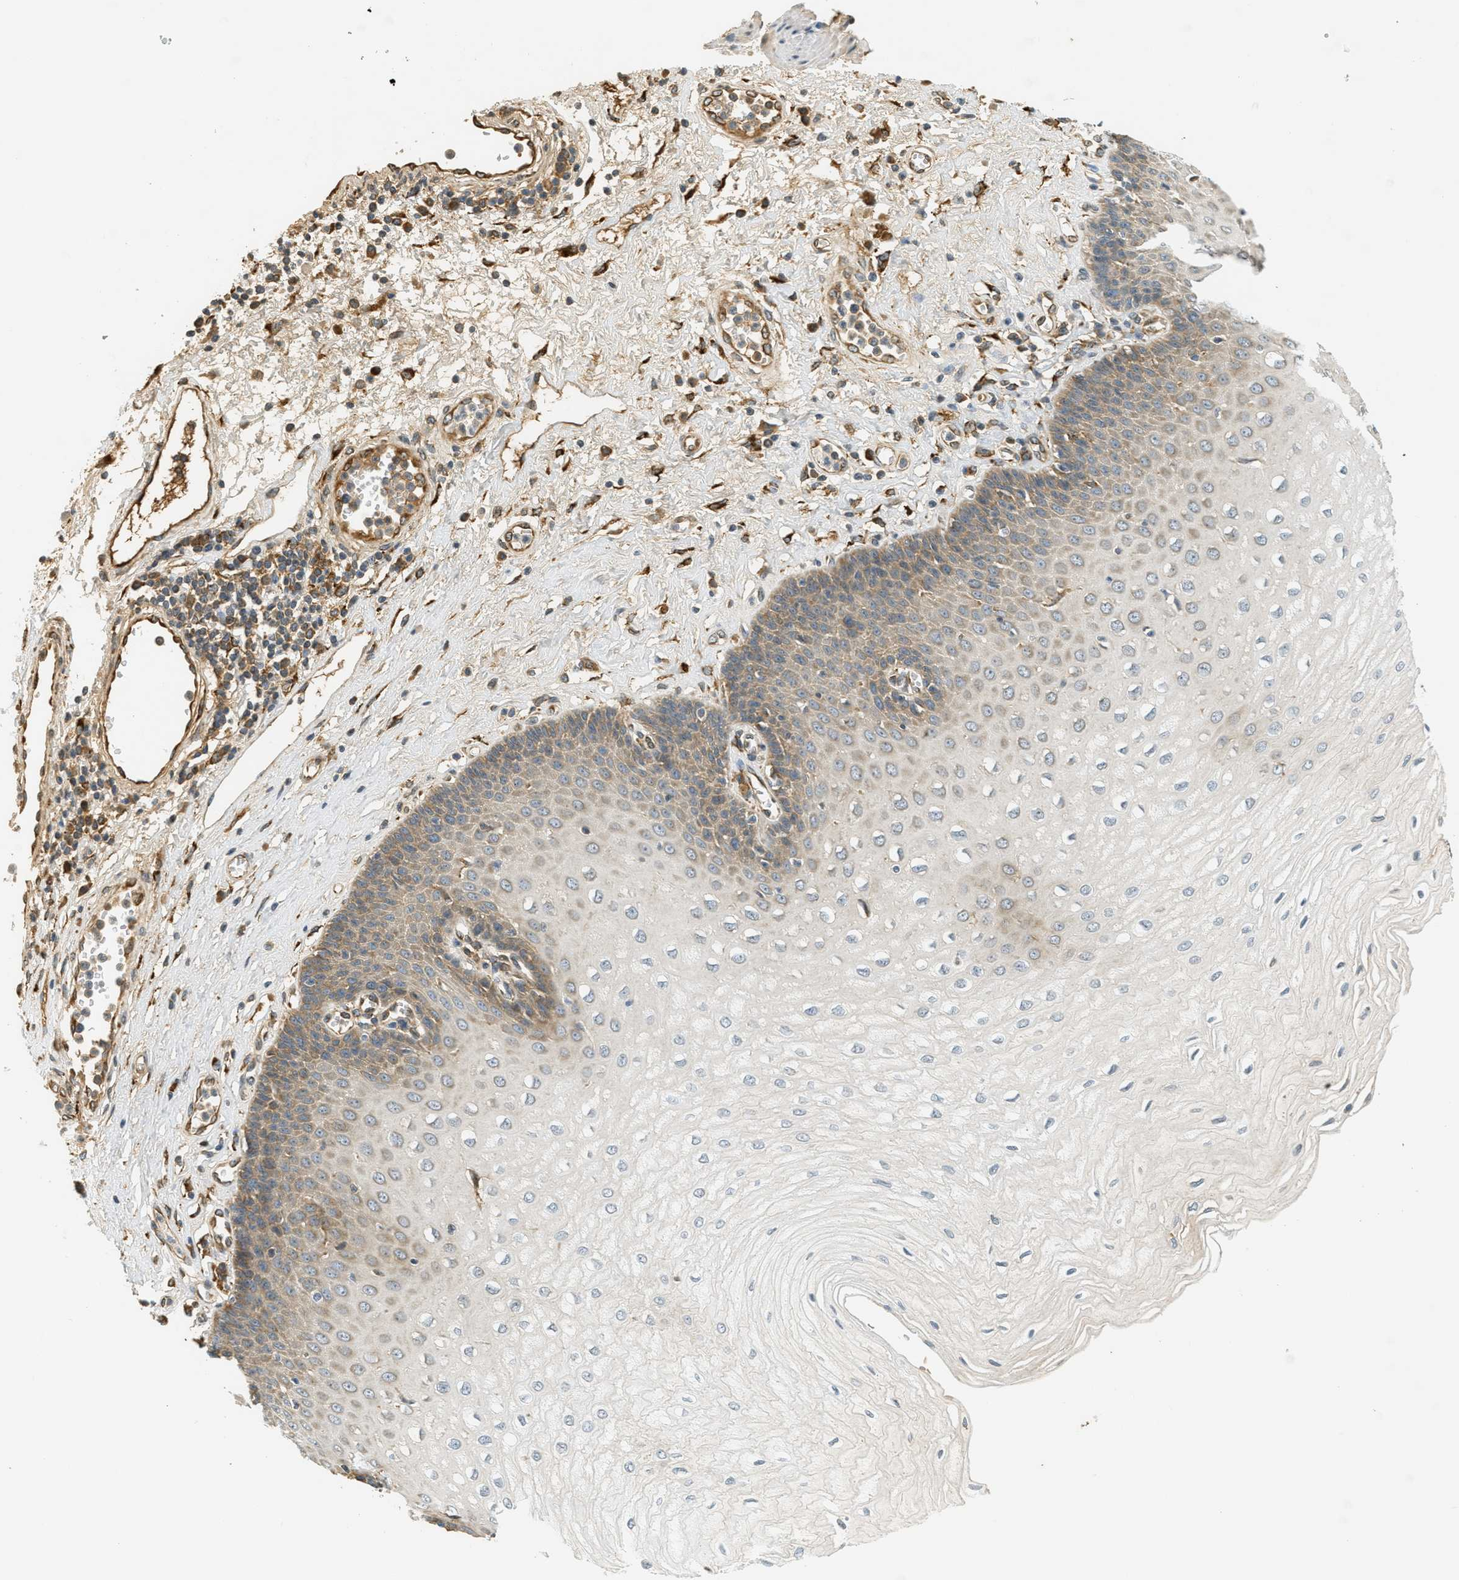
{"staining": {"intensity": "moderate", "quantity": "<25%", "location": "cytoplasmic/membranous"}, "tissue": "esophagus", "cell_type": "Squamous epithelial cells", "image_type": "normal", "snomed": [{"axis": "morphology", "description": "Normal tissue, NOS"}, {"axis": "morphology", "description": "Squamous cell carcinoma, NOS"}, {"axis": "topography", "description": "Esophagus"}], "caption": "Approximately <25% of squamous epithelial cells in normal human esophagus display moderate cytoplasmic/membranous protein expression as visualized by brown immunohistochemical staining.", "gene": "PDK1", "patient": {"sex": "male", "age": 65}}